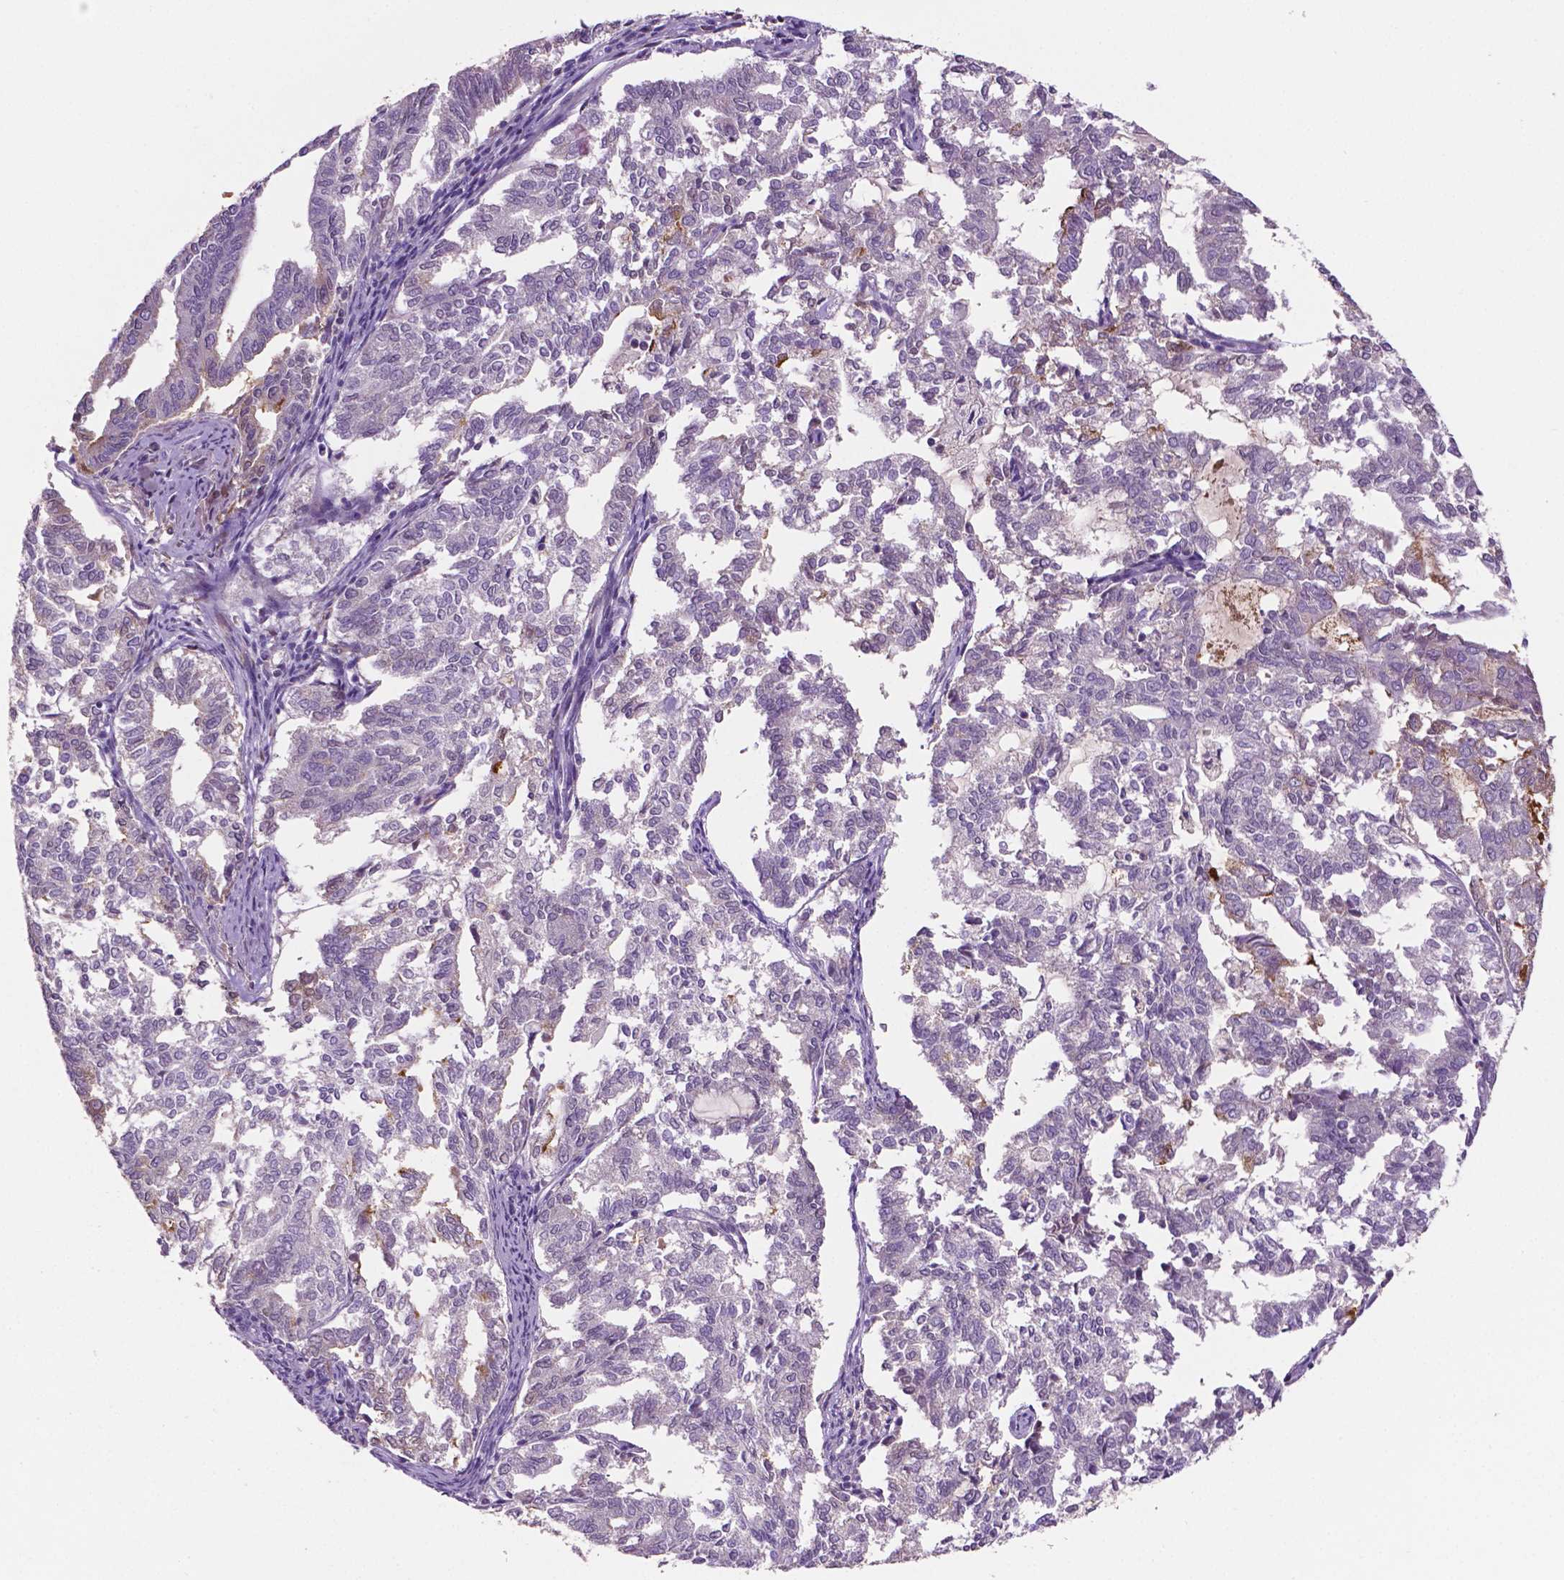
{"staining": {"intensity": "strong", "quantity": "<25%", "location": "cytoplasmic/membranous"}, "tissue": "endometrial cancer", "cell_type": "Tumor cells", "image_type": "cancer", "snomed": [{"axis": "morphology", "description": "Adenocarcinoma, NOS"}, {"axis": "topography", "description": "Endometrium"}], "caption": "Immunohistochemical staining of human endometrial cancer shows medium levels of strong cytoplasmic/membranous expression in approximately <25% of tumor cells.", "gene": "FBLN1", "patient": {"sex": "female", "age": 79}}